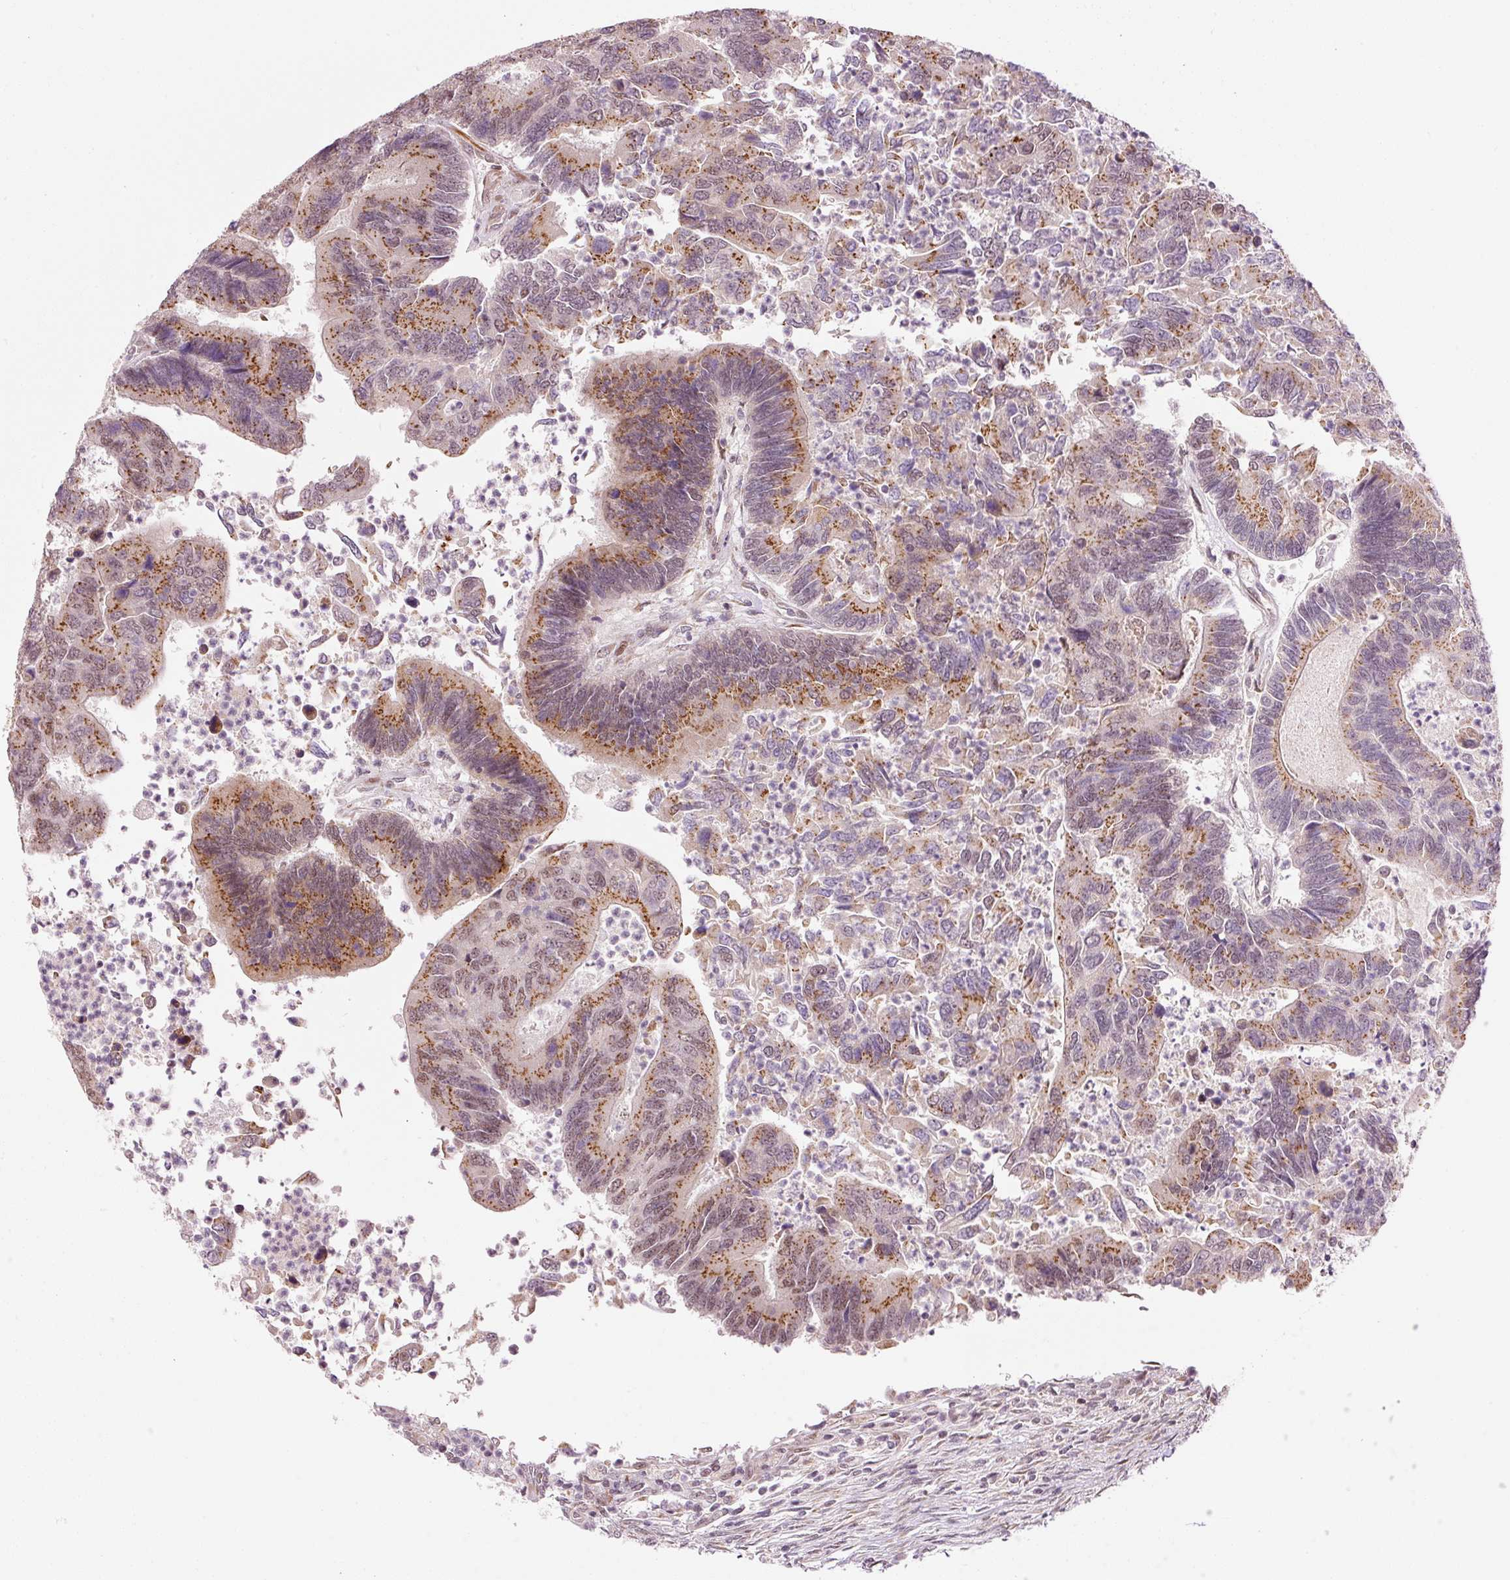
{"staining": {"intensity": "moderate", "quantity": ">75%", "location": "cytoplasmic/membranous"}, "tissue": "colorectal cancer", "cell_type": "Tumor cells", "image_type": "cancer", "snomed": [{"axis": "morphology", "description": "Adenocarcinoma, NOS"}, {"axis": "topography", "description": "Colon"}], "caption": "This histopathology image shows adenocarcinoma (colorectal) stained with IHC to label a protein in brown. The cytoplasmic/membranous of tumor cells show moderate positivity for the protein. Nuclei are counter-stained blue.", "gene": "ANKRD20A1", "patient": {"sex": "female", "age": 67}}